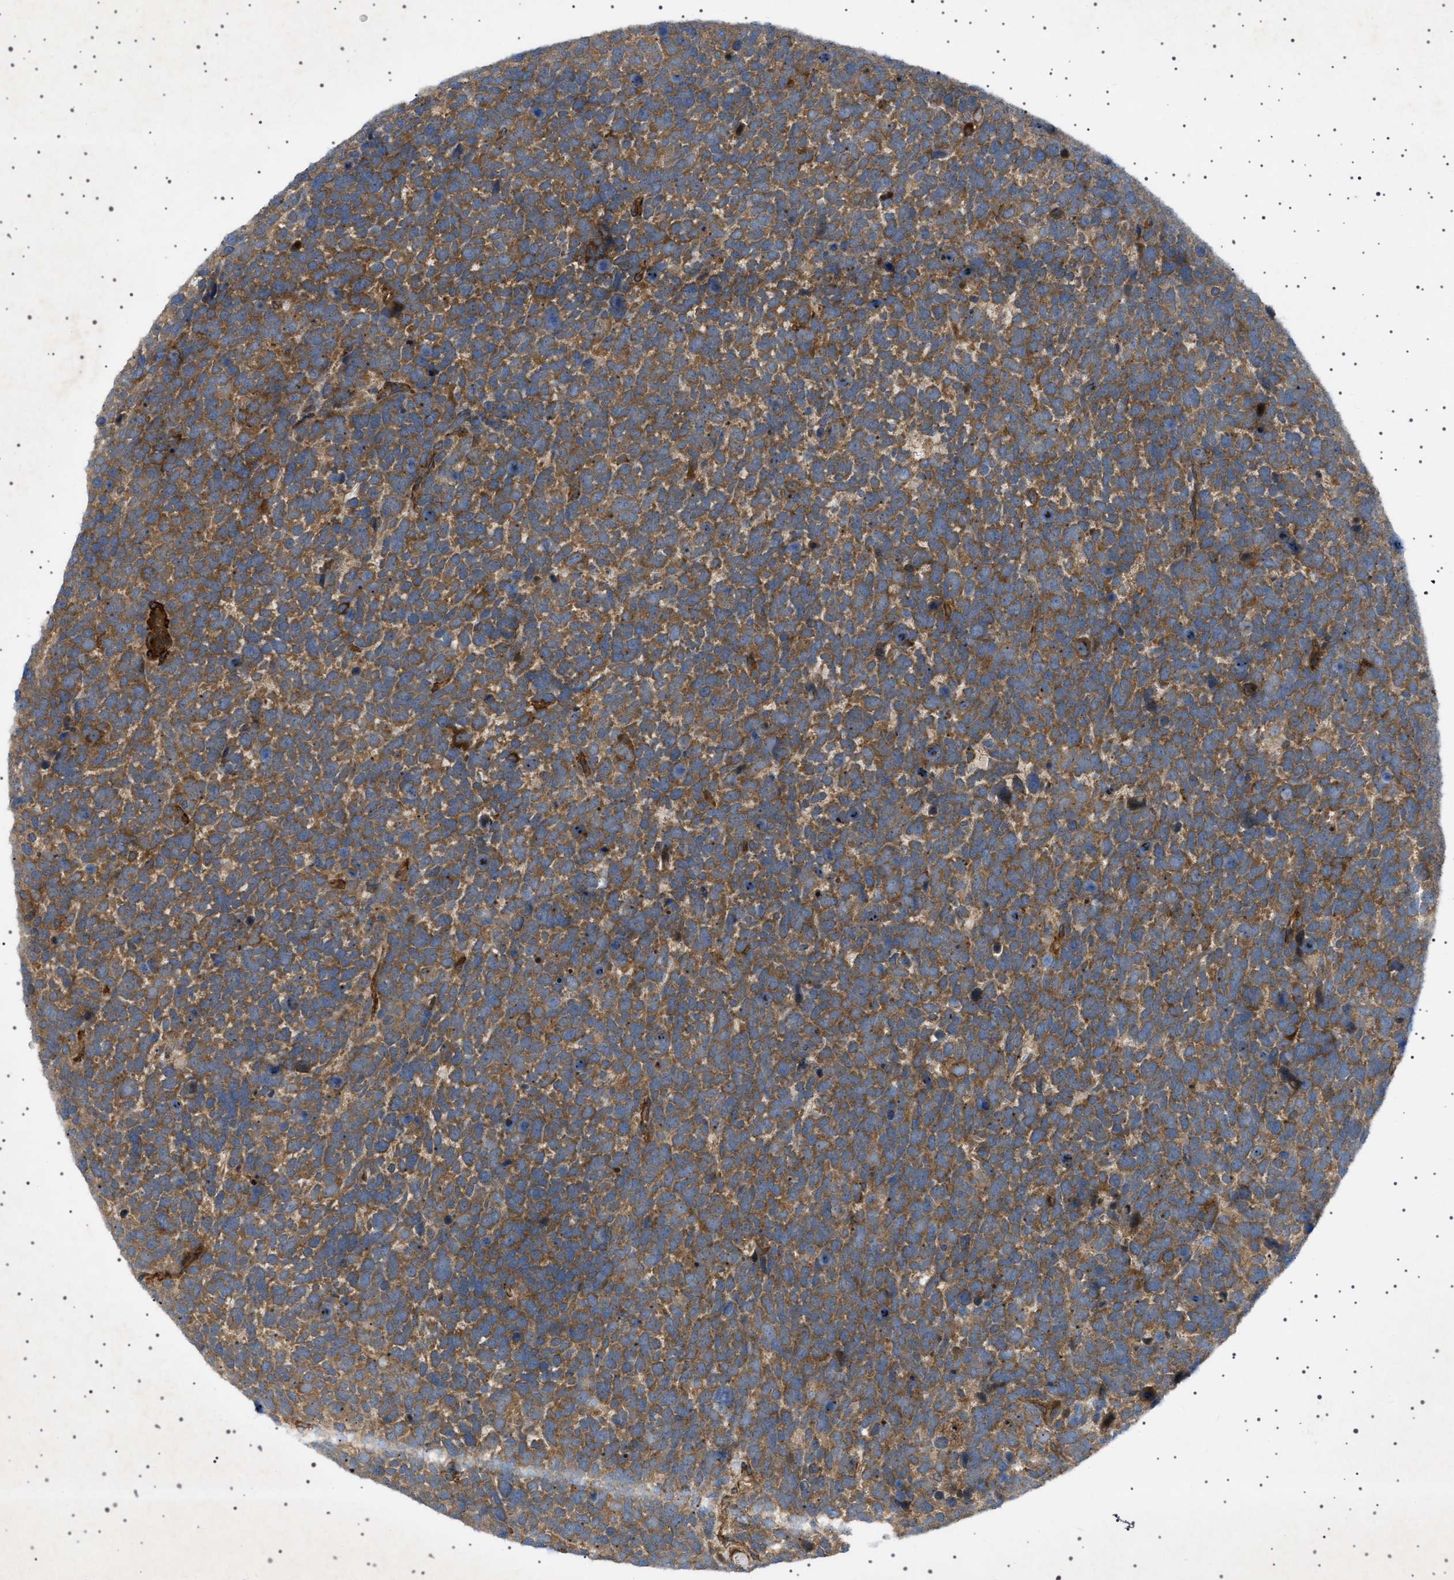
{"staining": {"intensity": "moderate", "quantity": ">75%", "location": "cytoplasmic/membranous"}, "tissue": "urothelial cancer", "cell_type": "Tumor cells", "image_type": "cancer", "snomed": [{"axis": "morphology", "description": "Urothelial carcinoma, High grade"}, {"axis": "topography", "description": "Urinary bladder"}], "caption": "An immunohistochemistry photomicrograph of tumor tissue is shown. Protein staining in brown shows moderate cytoplasmic/membranous positivity in urothelial cancer within tumor cells. The staining was performed using DAB to visualize the protein expression in brown, while the nuclei were stained in blue with hematoxylin (Magnification: 20x).", "gene": "CCDC186", "patient": {"sex": "female", "age": 82}}